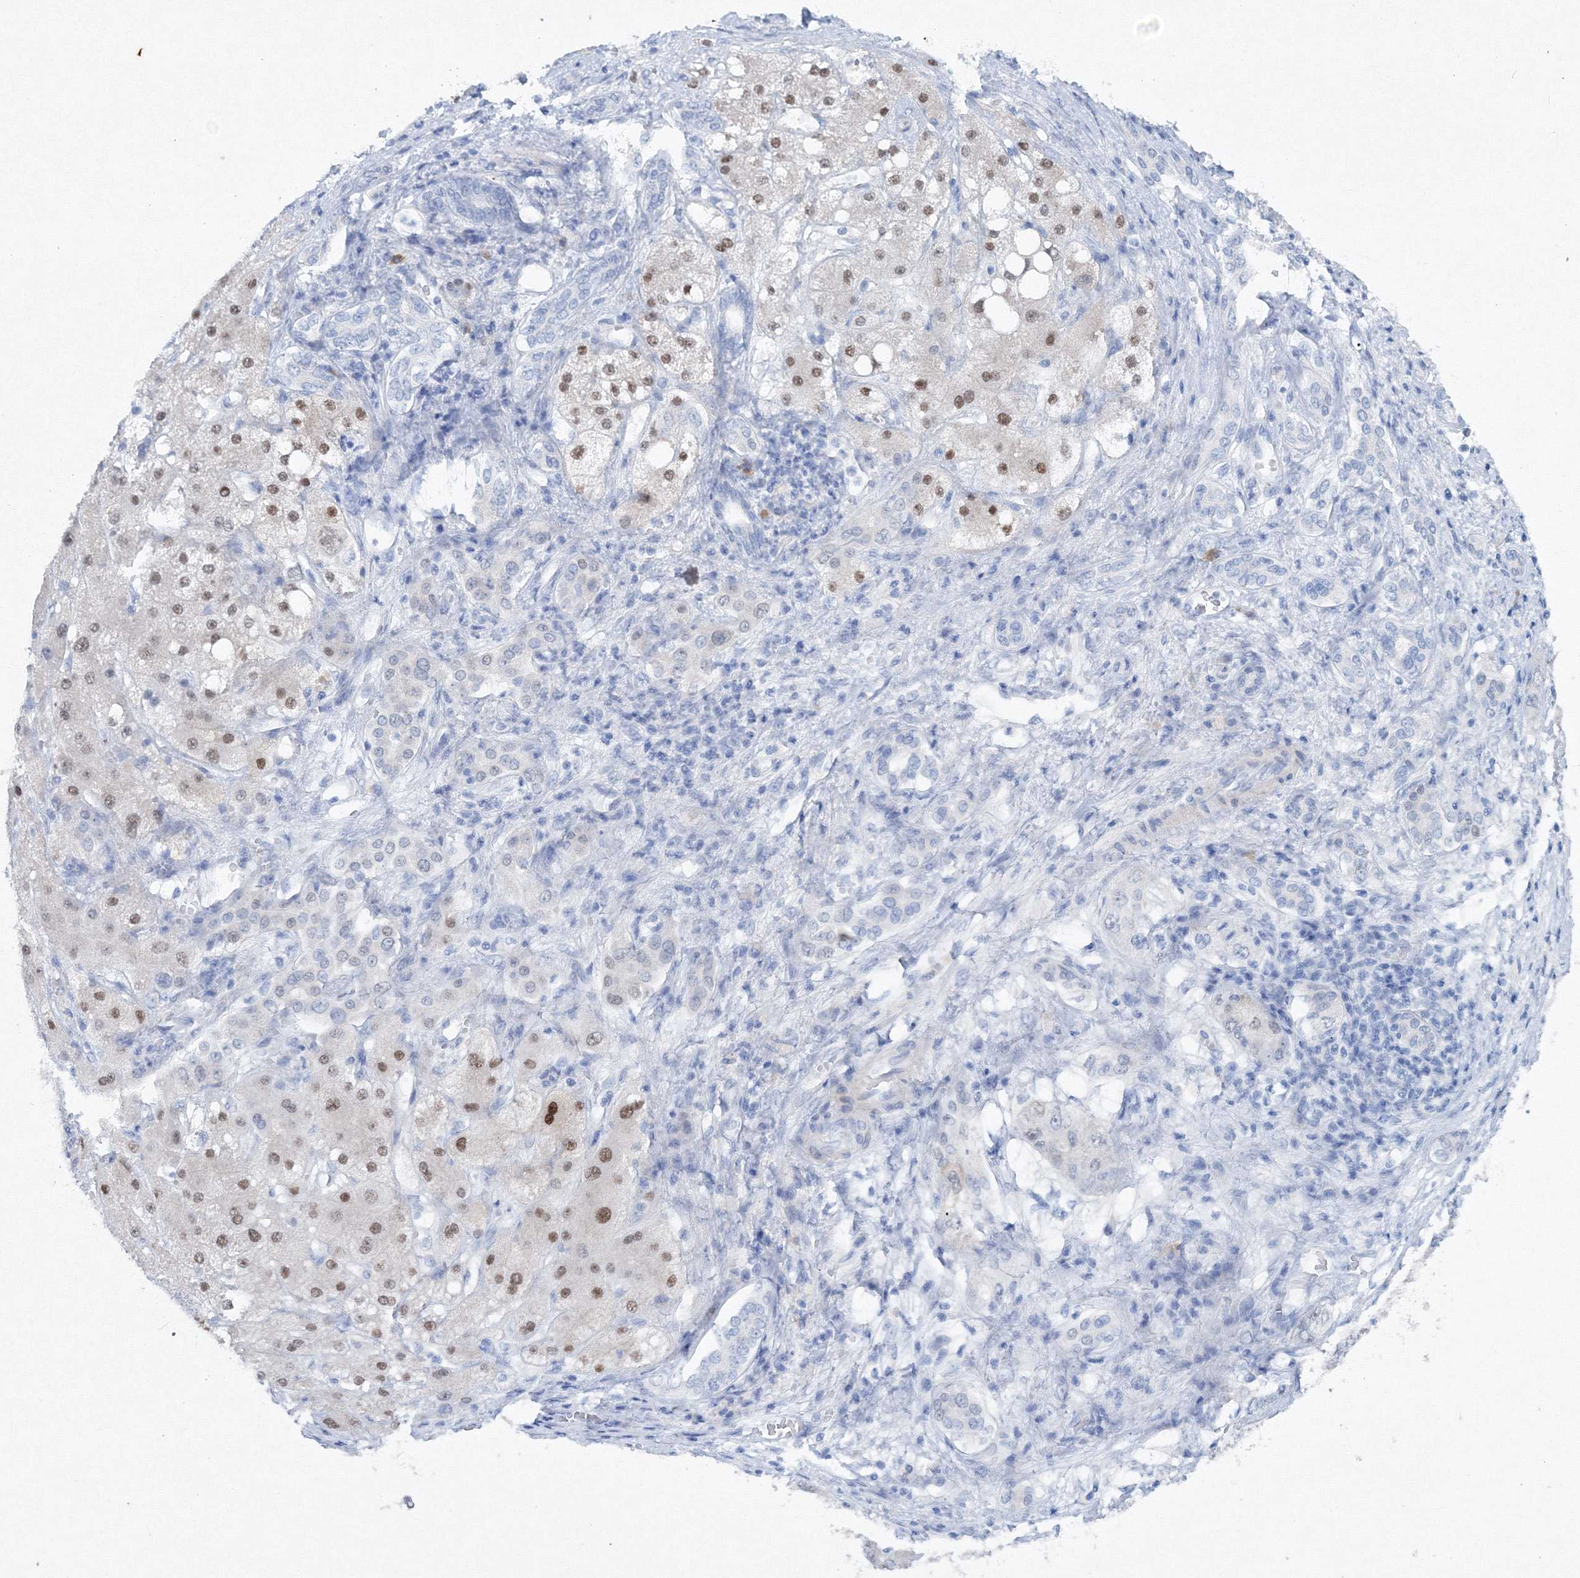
{"staining": {"intensity": "moderate", "quantity": "25%-75%", "location": "nuclear"}, "tissue": "liver cancer", "cell_type": "Tumor cells", "image_type": "cancer", "snomed": [{"axis": "morphology", "description": "Carcinoma, Hepatocellular, NOS"}, {"axis": "topography", "description": "Liver"}], "caption": "Liver cancer (hepatocellular carcinoma) tissue demonstrates moderate nuclear positivity in approximately 25%-75% of tumor cells, visualized by immunohistochemistry. The protein of interest is stained brown, and the nuclei are stained in blue (DAB (3,3'-diaminobenzidine) IHC with brightfield microscopy, high magnification).", "gene": "GCKR", "patient": {"sex": "male", "age": 80}}